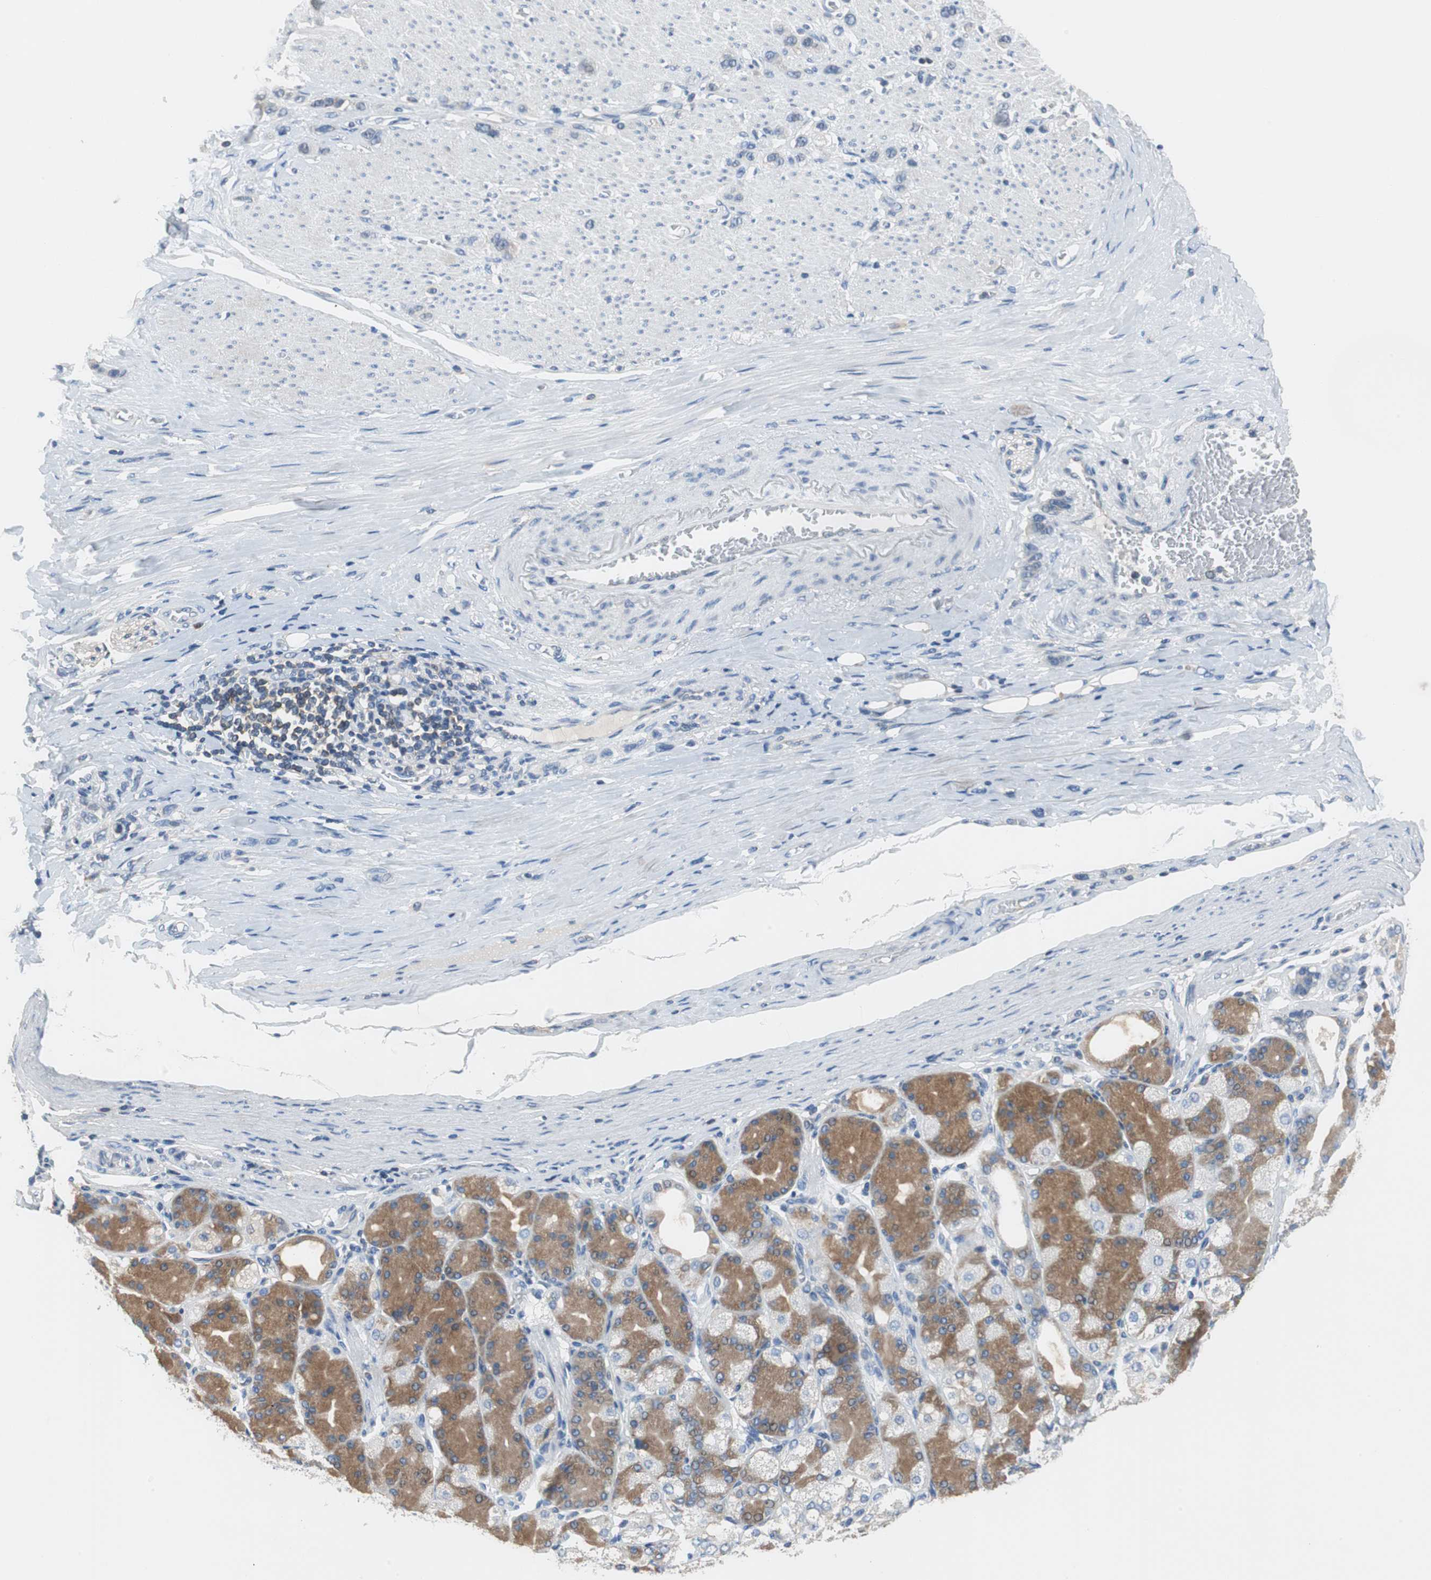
{"staining": {"intensity": "negative", "quantity": "none", "location": "none"}, "tissue": "stomach cancer", "cell_type": "Tumor cells", "image_type": "cancer", "snomed": [{"axis": "morphology", "description": "Normal tissue, NOS"}, {"axis": "morphology", "description": "Adenocarcinoma, NOS"}, {"axis": "morphology", "description": "Adenocarcinoma, High grade"}, {"axis": "topography", "description": "Stomach, upper"}, {"axis": "topography", "description": "Stomach"}], "caption": "Tumor cells are negative for protein expression in human high-grade adenocarcinoma (stomach).", "gene": "PRKCA", "patient": {"sex": "female", "age": 65}}